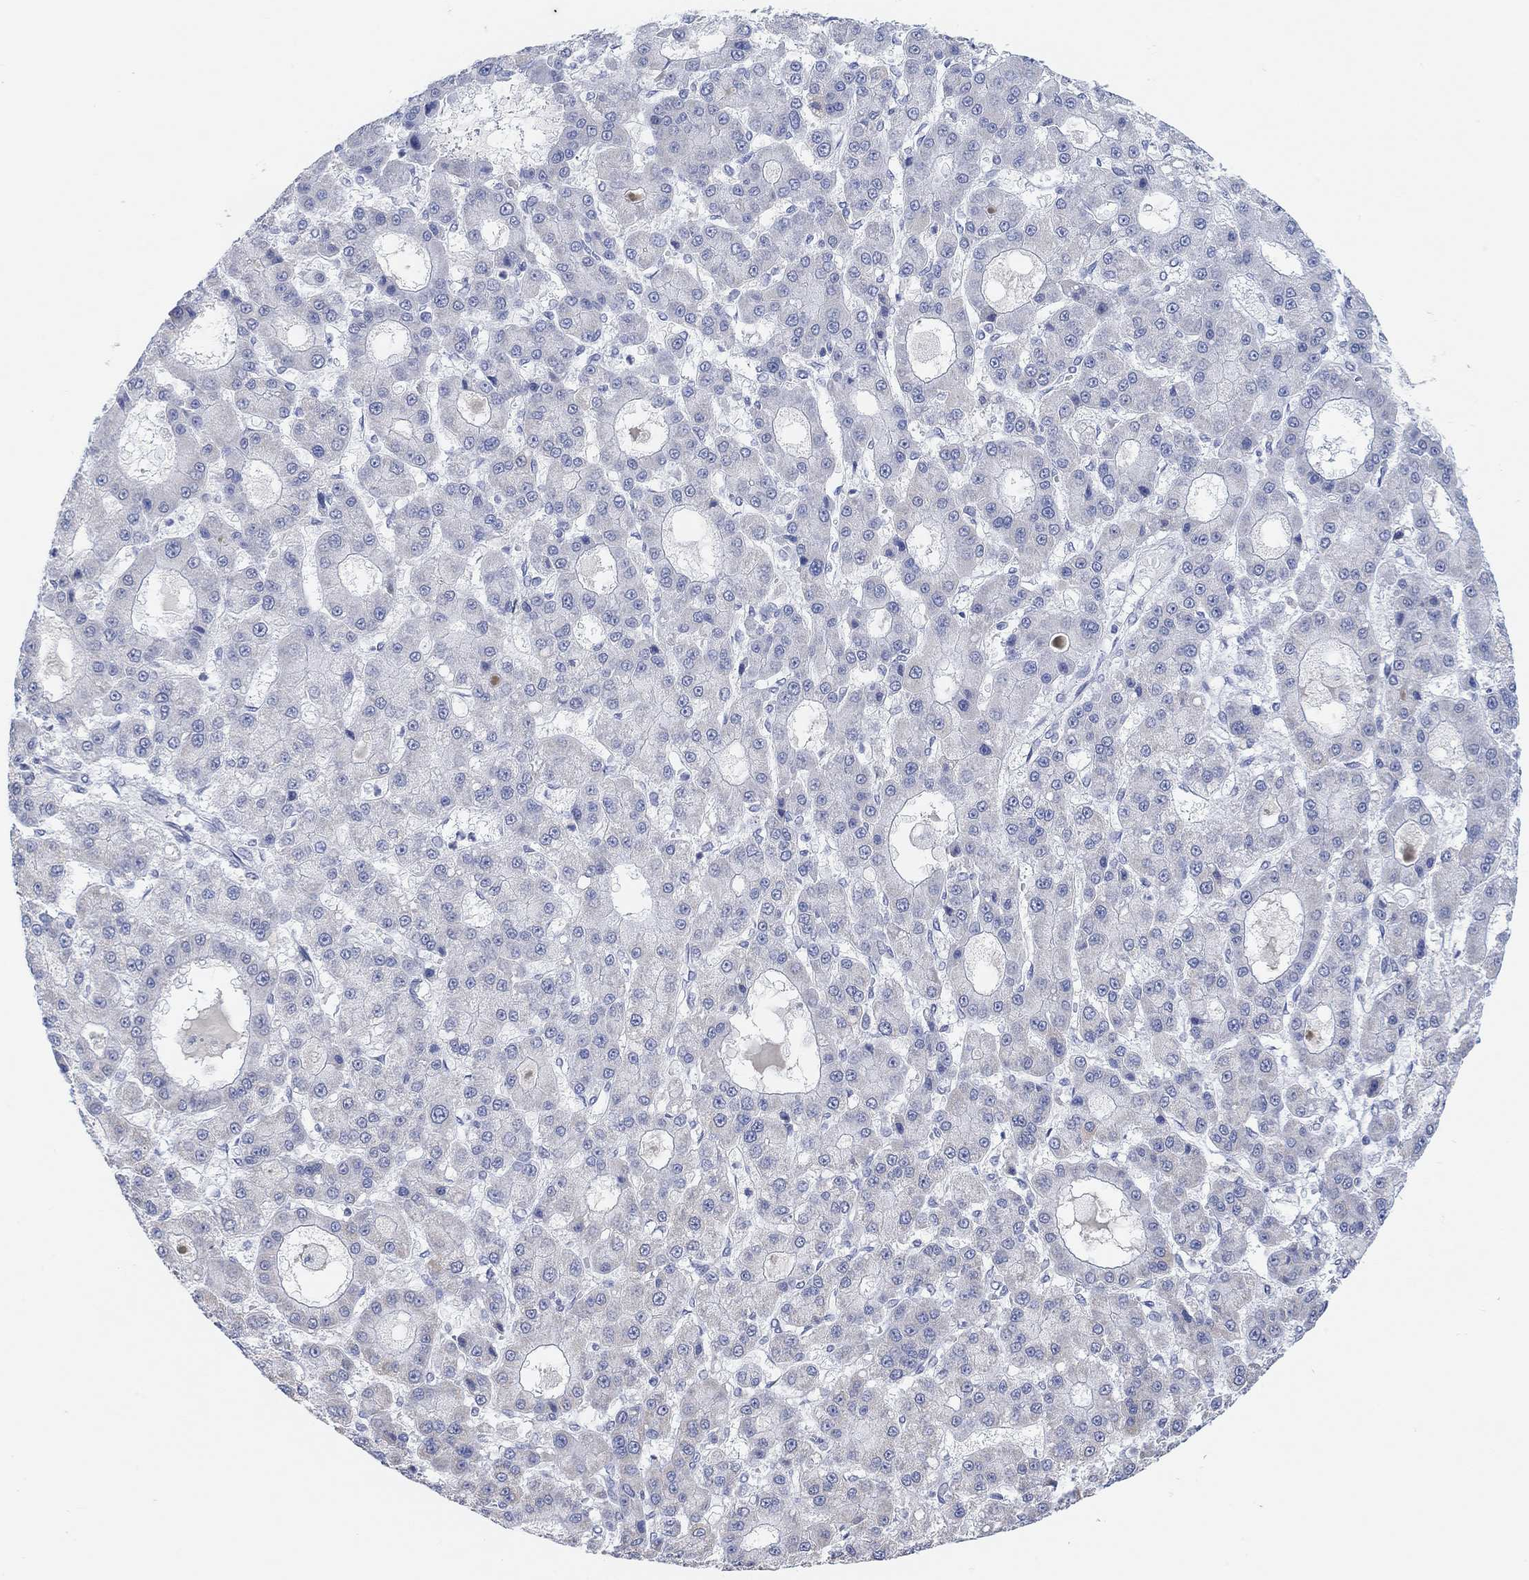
{"staining": {"intensity": "negative", "quantity": "none", "location": "none"}, "tissue": "liver cancer", "cell_type": "Tumor cells", "image_type": "cancer", "snomed": [{"axis": "morphology", "description": "Carcinoma, Hepatocellular, NOS"}, {"axis": "topography", "description": "Liver"}], "caption": "DAB immunohistochemical staining of liver cancer displays no significant expression in tumor cells. Nuclei are stained in blue.", "gene": "MUC1", "patient": {"sex": "male", "age": 70}}